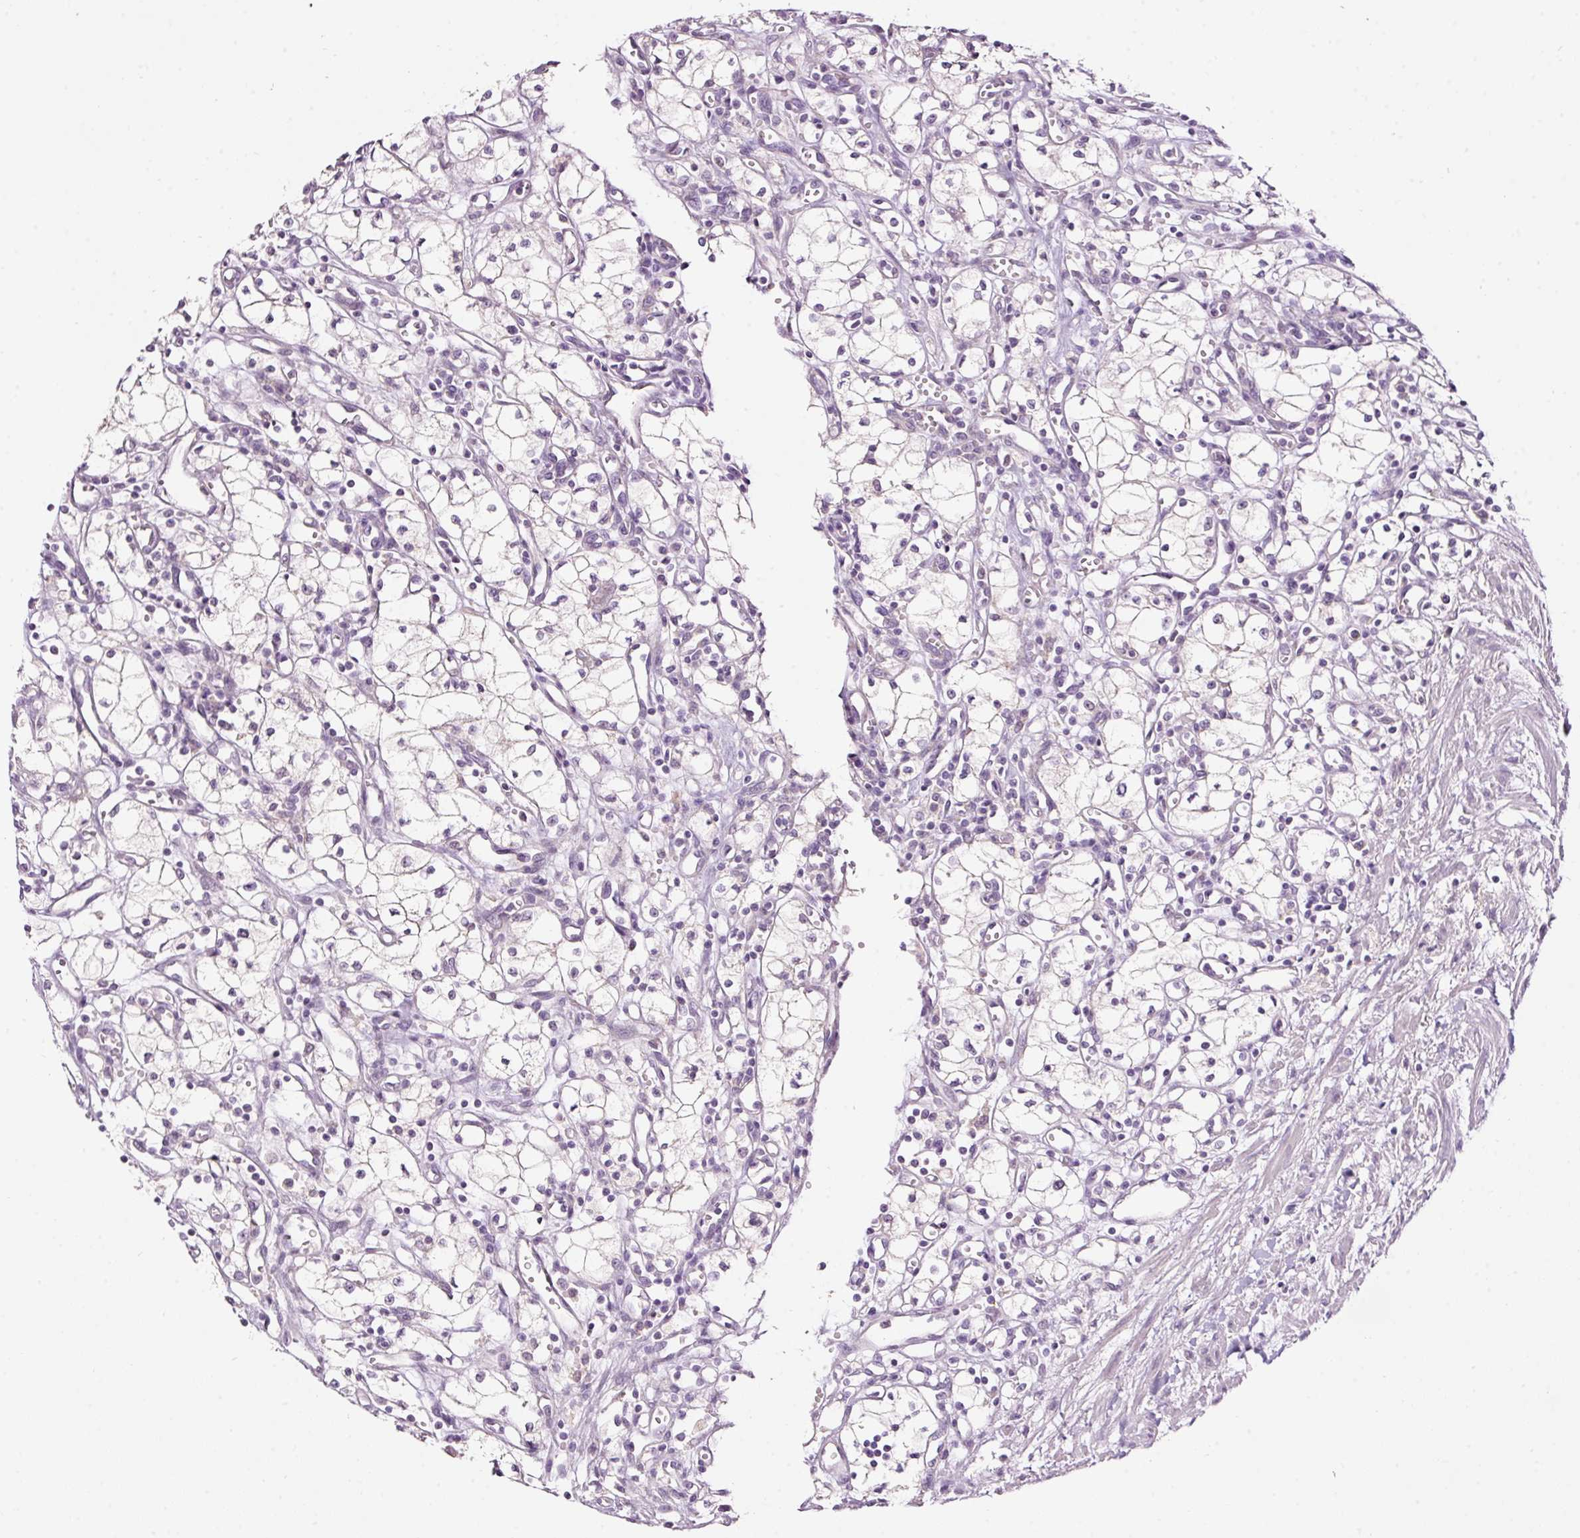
{"staining": {"intensity": "negative", "quantity": "none", "location": "none"}, "tissue": "renal cancer", "cell_type": "Tumor cells", "image_type": "cancer", "snomed": [{"axis": "morphology", "description": "Adenocarcinoma, NOS"}, {"axis": "topography", "description": "Kidney"}], "caption": "Tumor cells show no significant protein staining in renal cancer.", "gene": "RSPO2", "patient": {"sex": "male", "age": 59}}